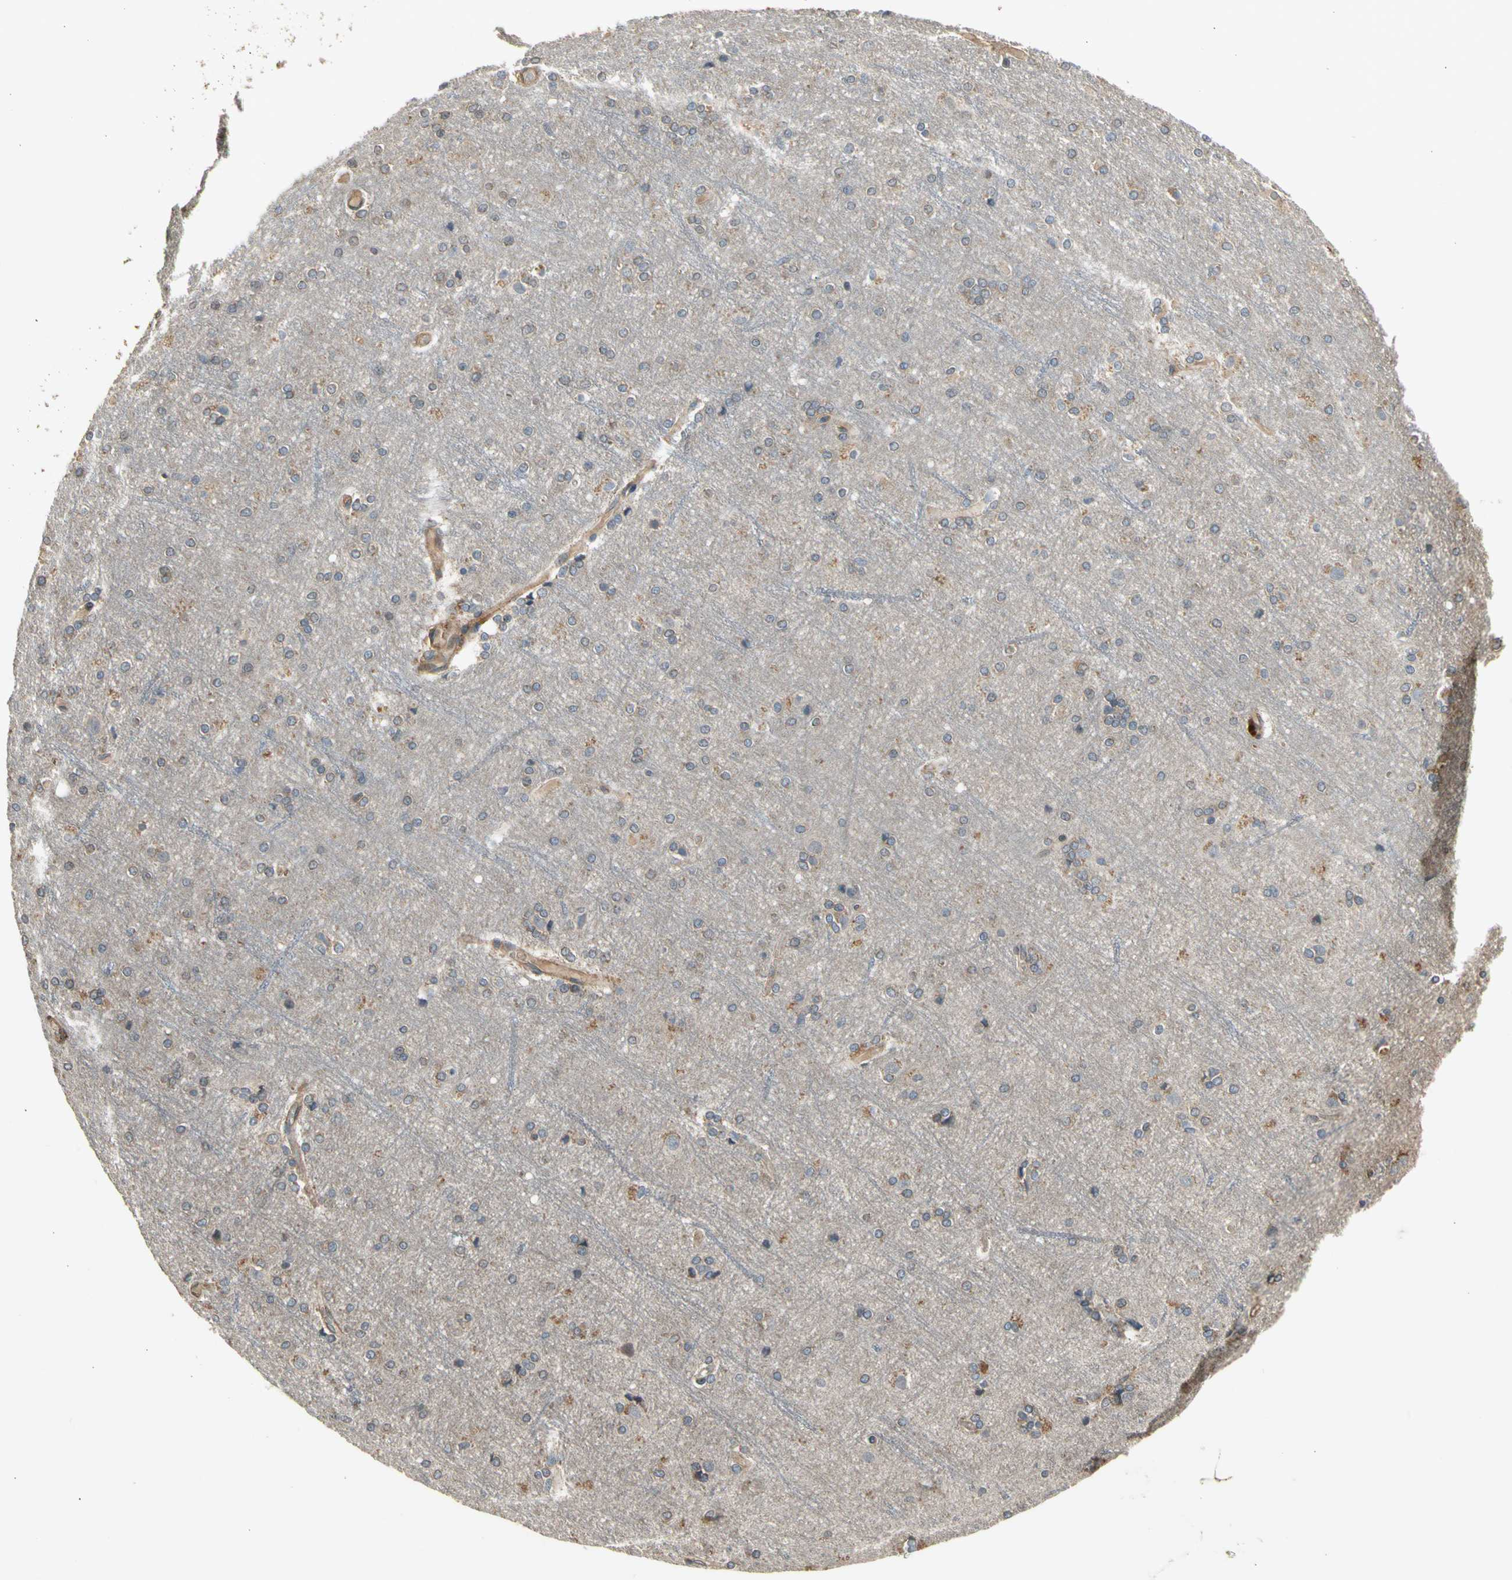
{"staining": {"intensity": "moderate", "quantity": ">75%", "location": "cytoplasmic/membranous"}, "tissue": "cerebral cortex", "cell_type": "Endothelial cells", "image_type": "normal", "snomed": [{"axis": "morphology", "description": "Normal tissue, NOS"}, {"axis": "topography", "description": "Cerebral cortex"}], "caption": "Immunohistochemistry micrograph of unremarkable human cerebral cortex stained for a protein (brown), which demonstrates medium levels of moderate cytoplasmic/membranous staining in about >75% of endothelial cells.", "gene": "EFNB2", "patient": {"sex": "female", "age": 54}}